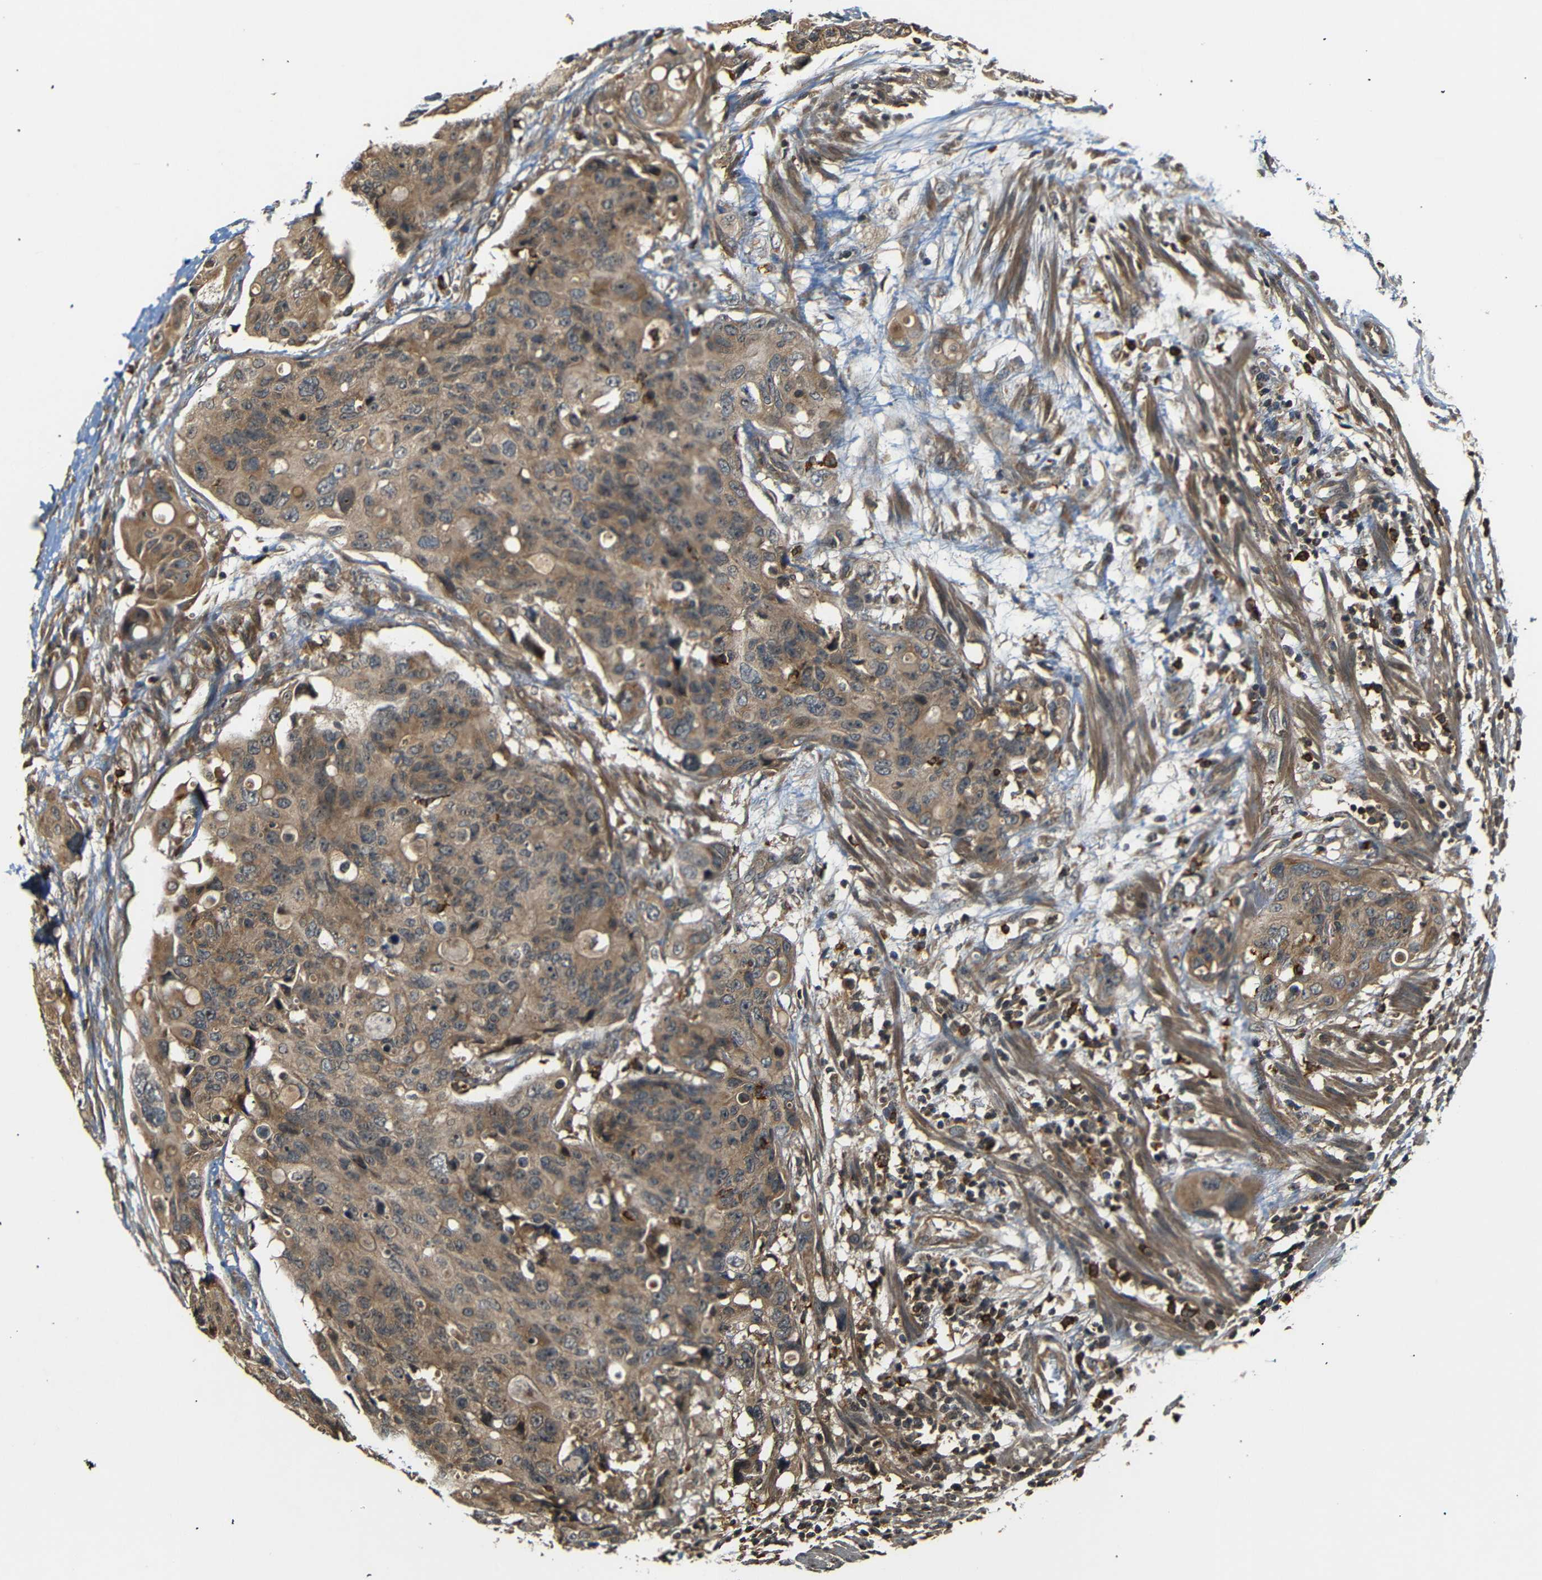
{"staining": {"intensity": "moderate", "quantity": ">75%", "location": "cytoplasmic/membranous"}, "tissue": "colorectal cancer", "cell_type": "Tumor cells", "image_type": "cancer", "snomed": [{"axis": "morphology", "description": "Adenocarcinoma, NOS"}, {"axis": "topography", "description": "Colon"}], "caption": "Protein expression analysis of human colorectal cancer reveals moderate cytoplasmic/membranous positivity in approximately >75% of tumor cells.", "gene": "TANK", "patient": {"sex": "female", "age": 57}}